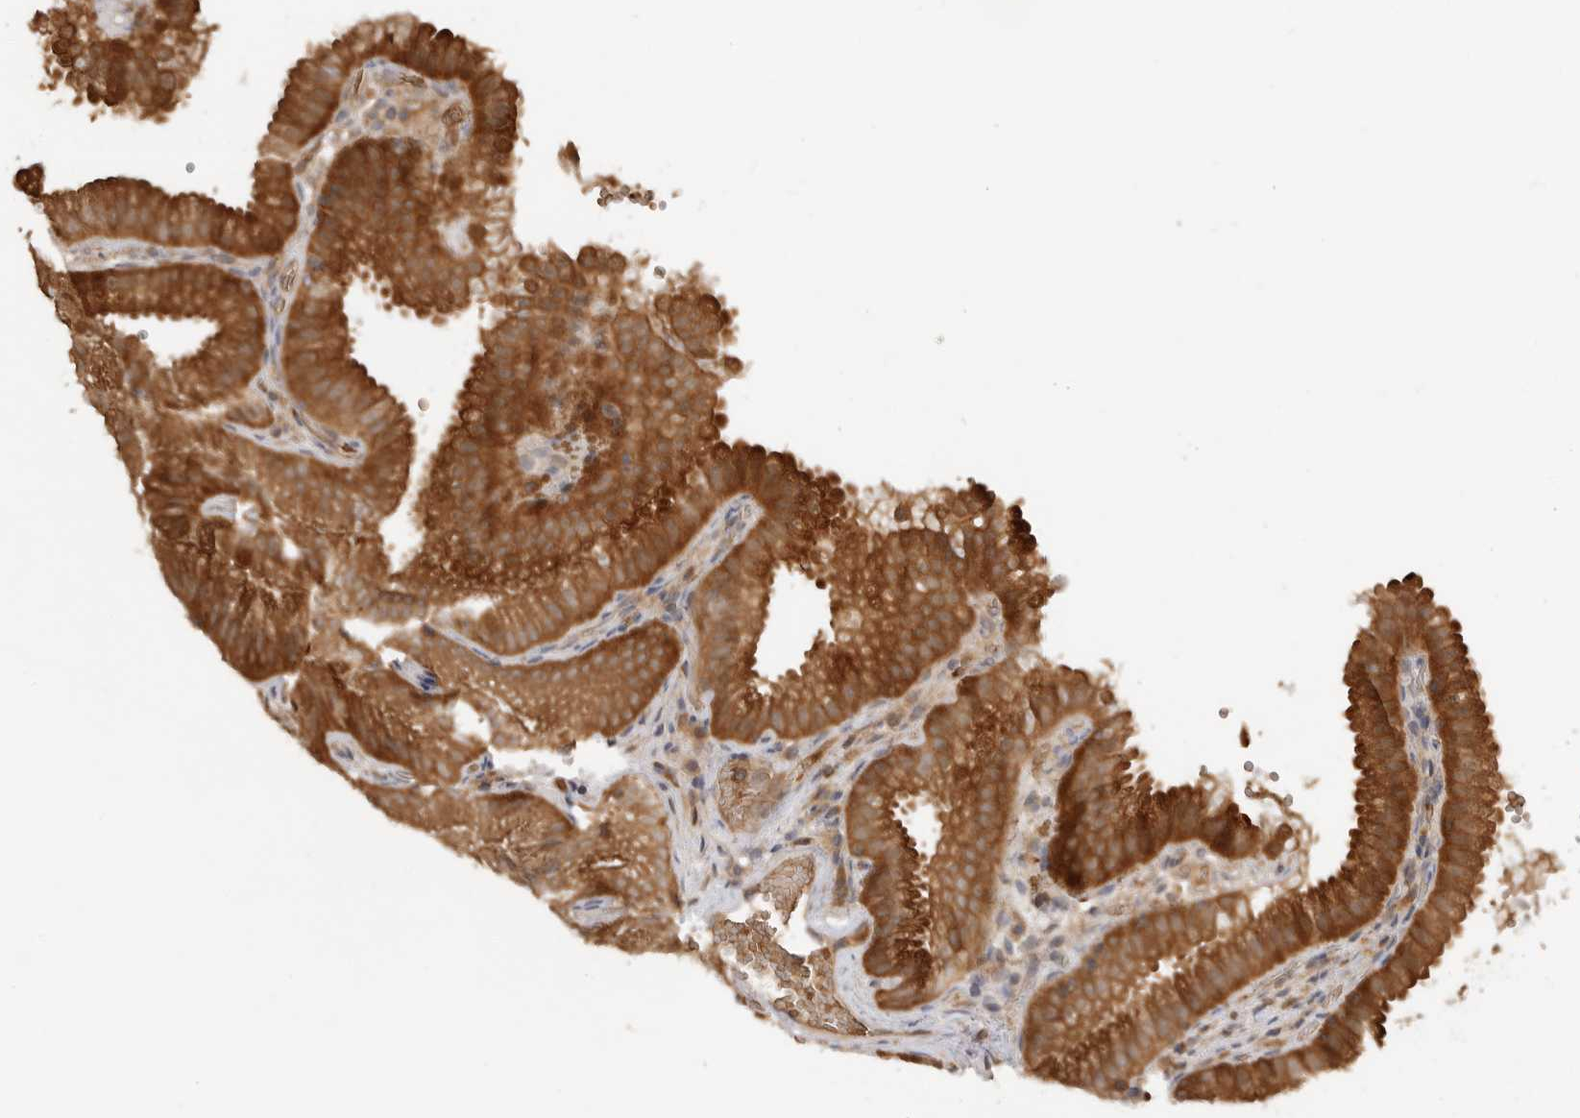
{"staining": {"intensity": "strong", "quantity": ">75%", "location": "cytoplasmic/membranous"}, "tissue": "gallbladder", "cell_type": "Glandular cells", "image_type": "normal", "snomed": [{"axis": "morphology", "description": "Normal tissue, NOS"}, {"axis": "topography", "description": "Gallbladder"}], "caption": "Human gallbladder stained for a protein (brown) demonstrates strong cytoplasmic/membranous positive positivity in about >75% of glandular cells.", "gene": "CLDN12", "patient": {"sex": "female", "age": 30}}